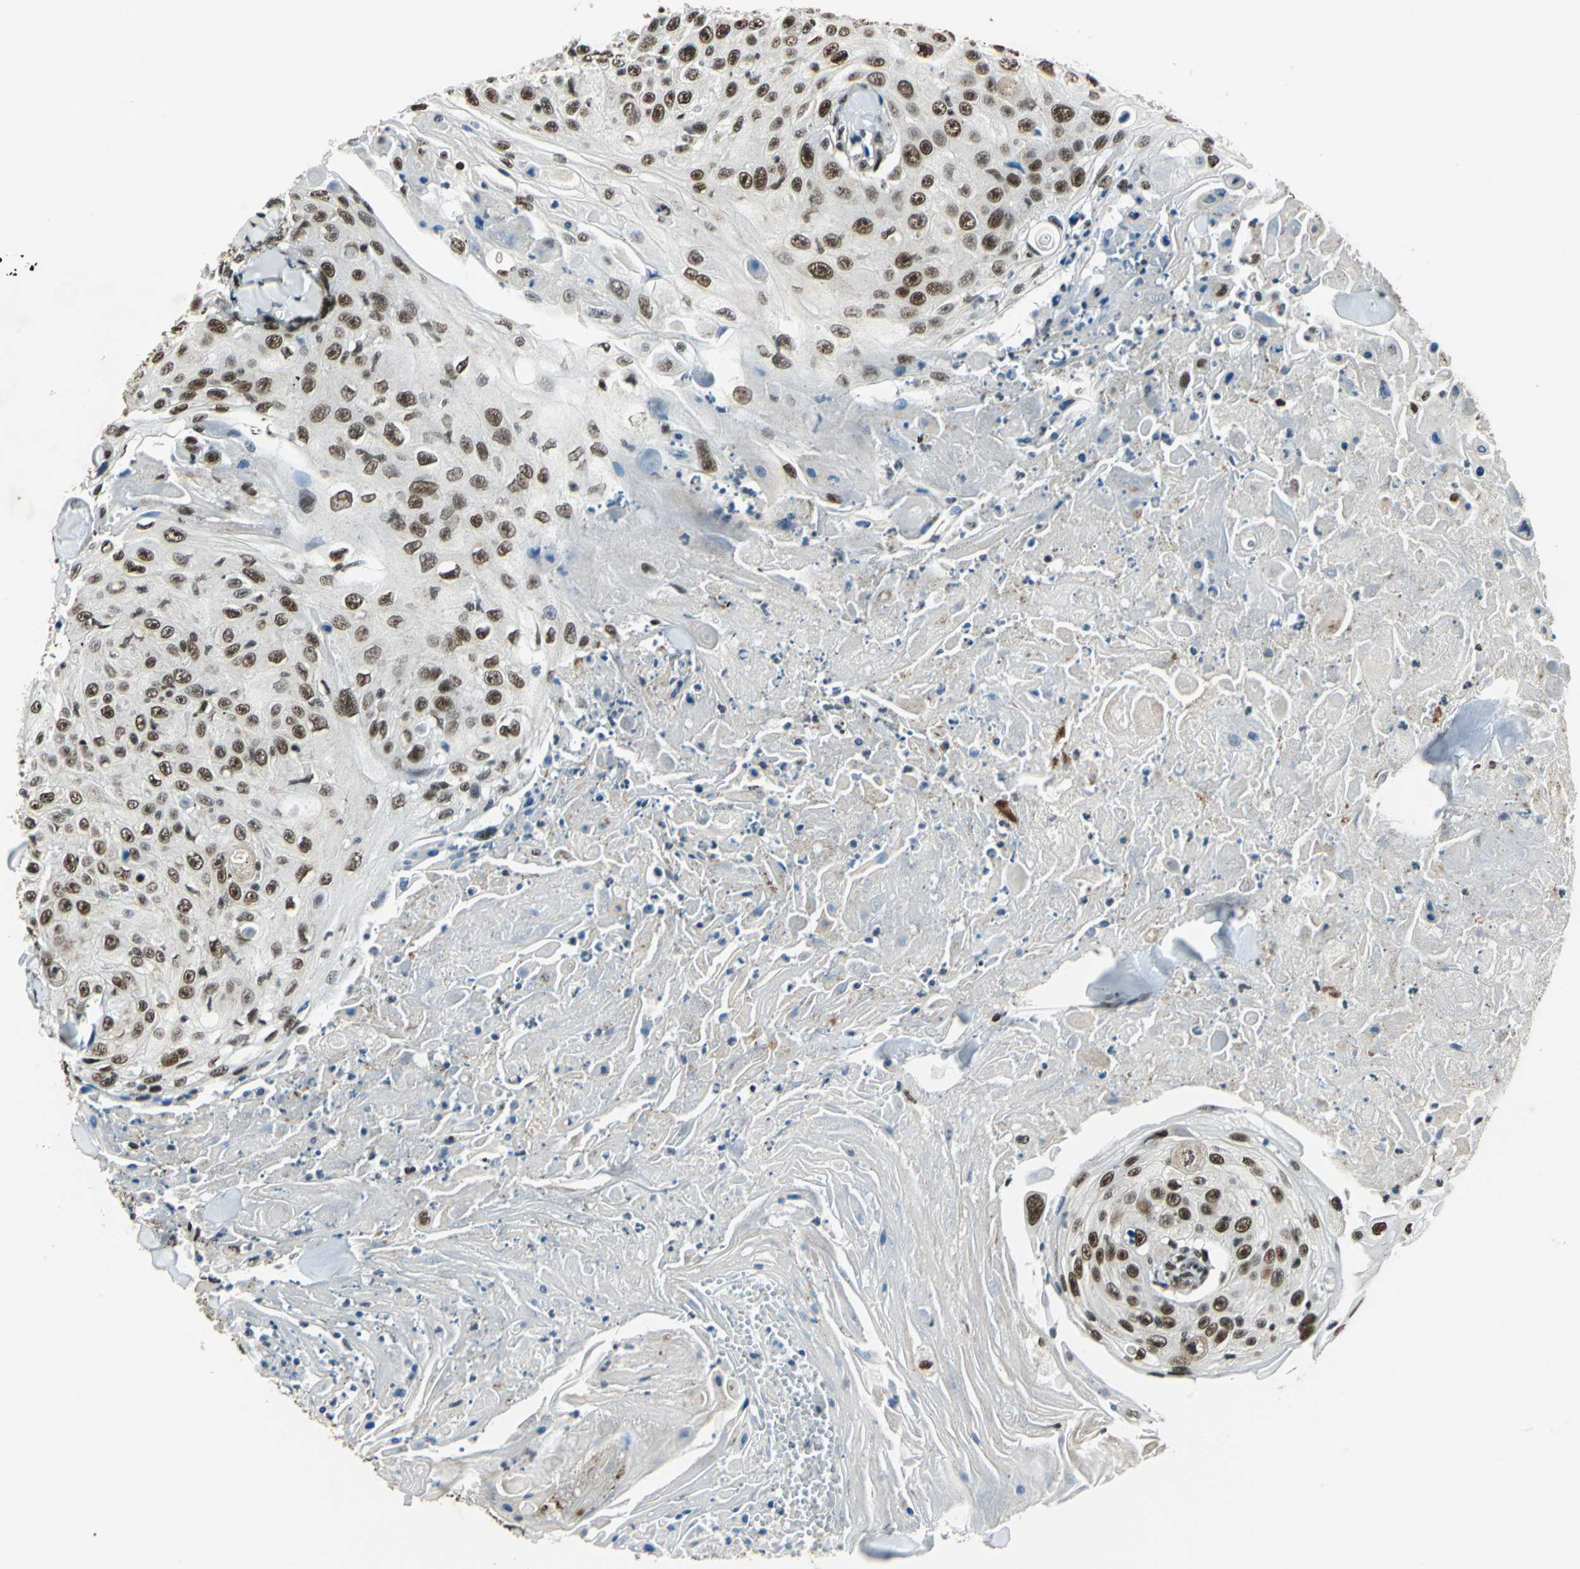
{"staining": {"intensity": "moderate", "quantity": ">75%", "location": "nuclear"}, "tissue": "skin cancer", "cell_type": "Tumor cells", "image_type": "cancer", "snomed": [{"axis": "morphology", "description": "Squamous cell carcinoma, NOS"}, {"axis": "topography", "description": "Skin"}], "caption": "Immunohistochemistry (IHC) of human skin cancer (squamous cell carcinoma) reveals medium levels of moderate nuclear positivity in about >75% of tumor cells. (DAB = brown stain, brightfield microscopy at high magnification).", "gene": "BCLAF1", "patient": {"sex": "male", "age": 86}}